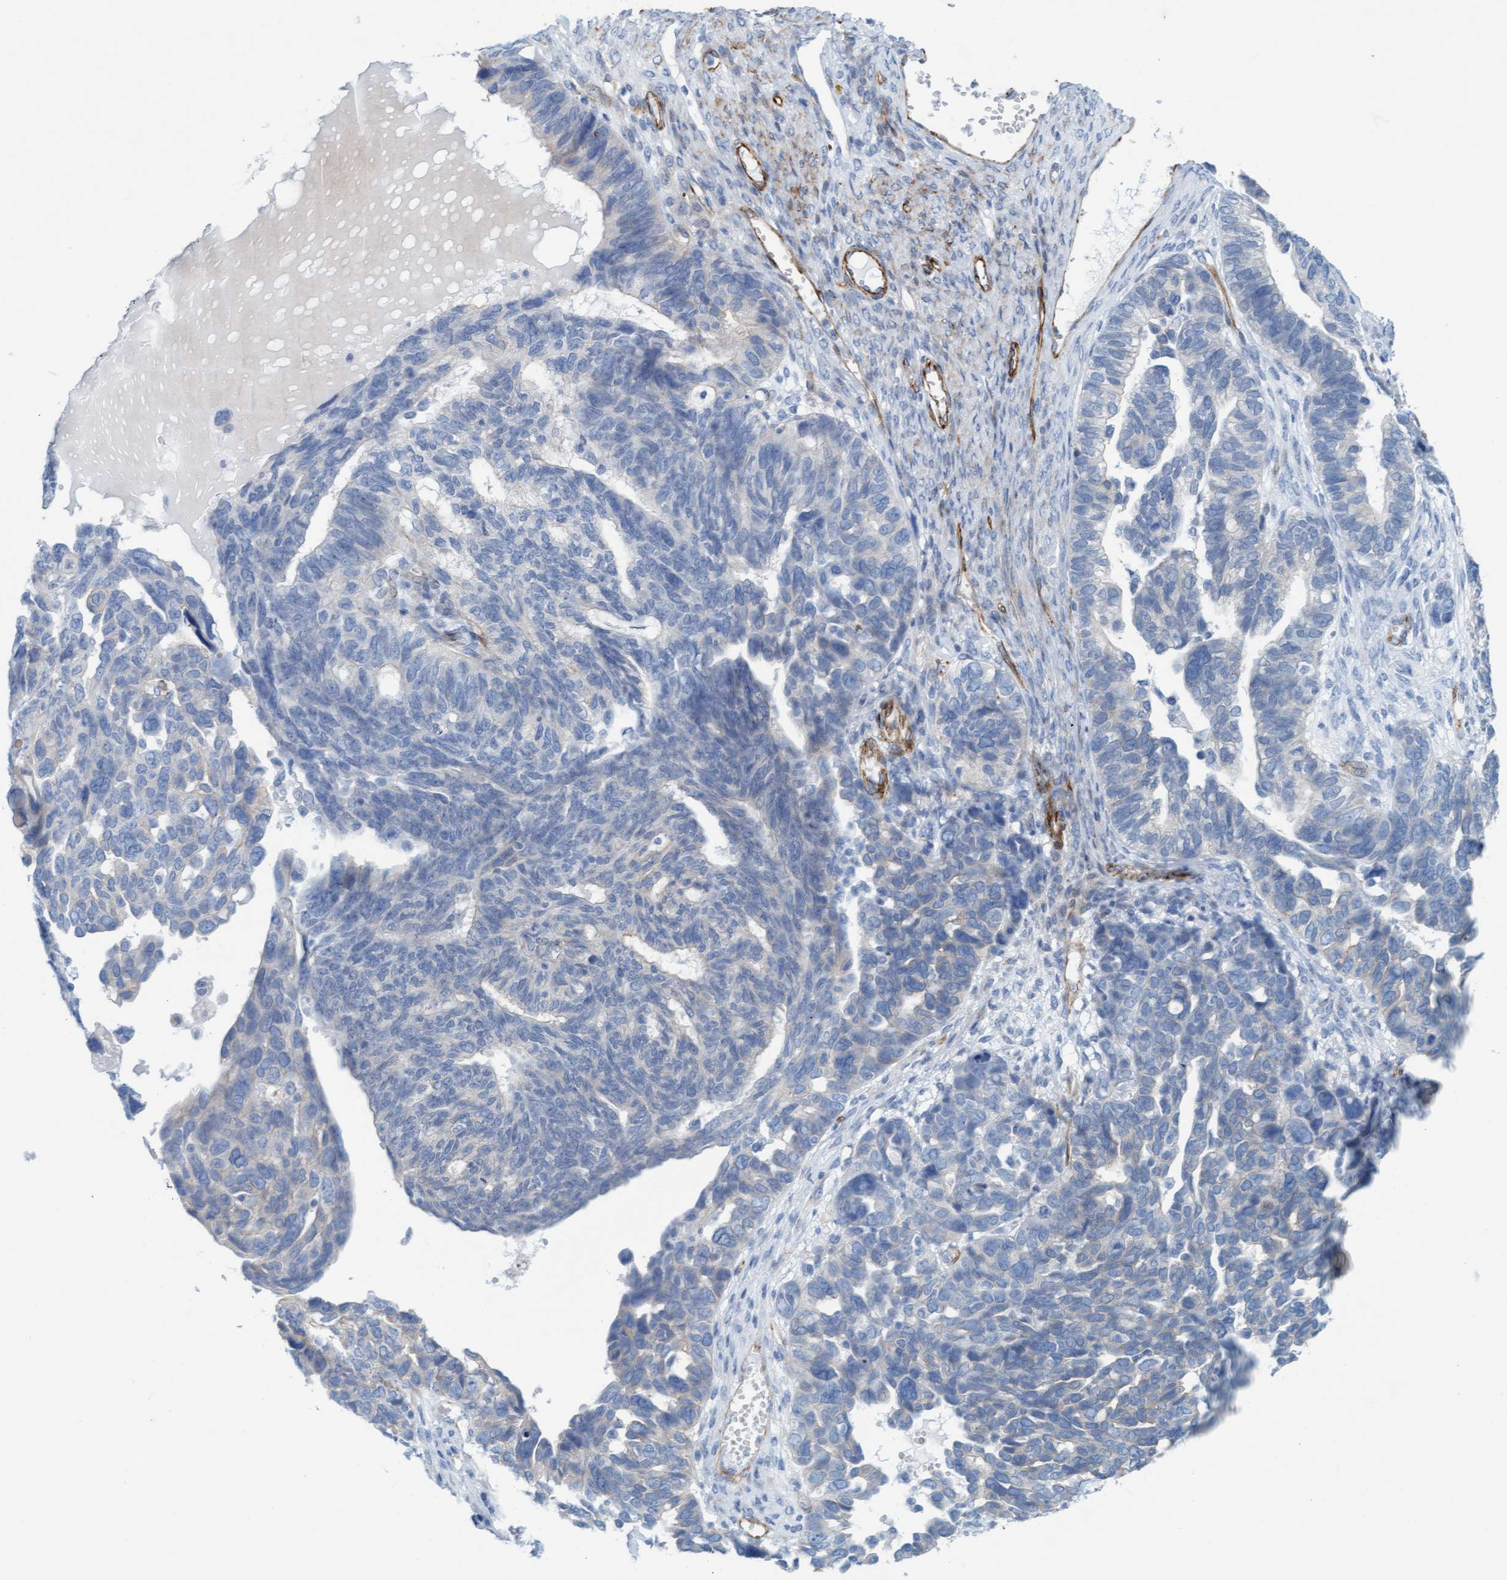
{"staining": {"intensity": "negative", "quantity": "none", "location": "none"}, "tissue": "ovarian cancer", "cell_type": "Tumor cells", "image_type": "cancer", "snomed": [{"axis": "morphology", "description": "Cystadenocarcinoma, serous, NOS"}, {"axis": "topography", "description": "Ovary"}], "caption": "The immunohistochemistry micrograph has no significant expression in tumor cells of serous cystadenocarcinoma (ovarian) tissue.", "gene": "MTFR1", "patient": {"sex": "female", "age": 79}}